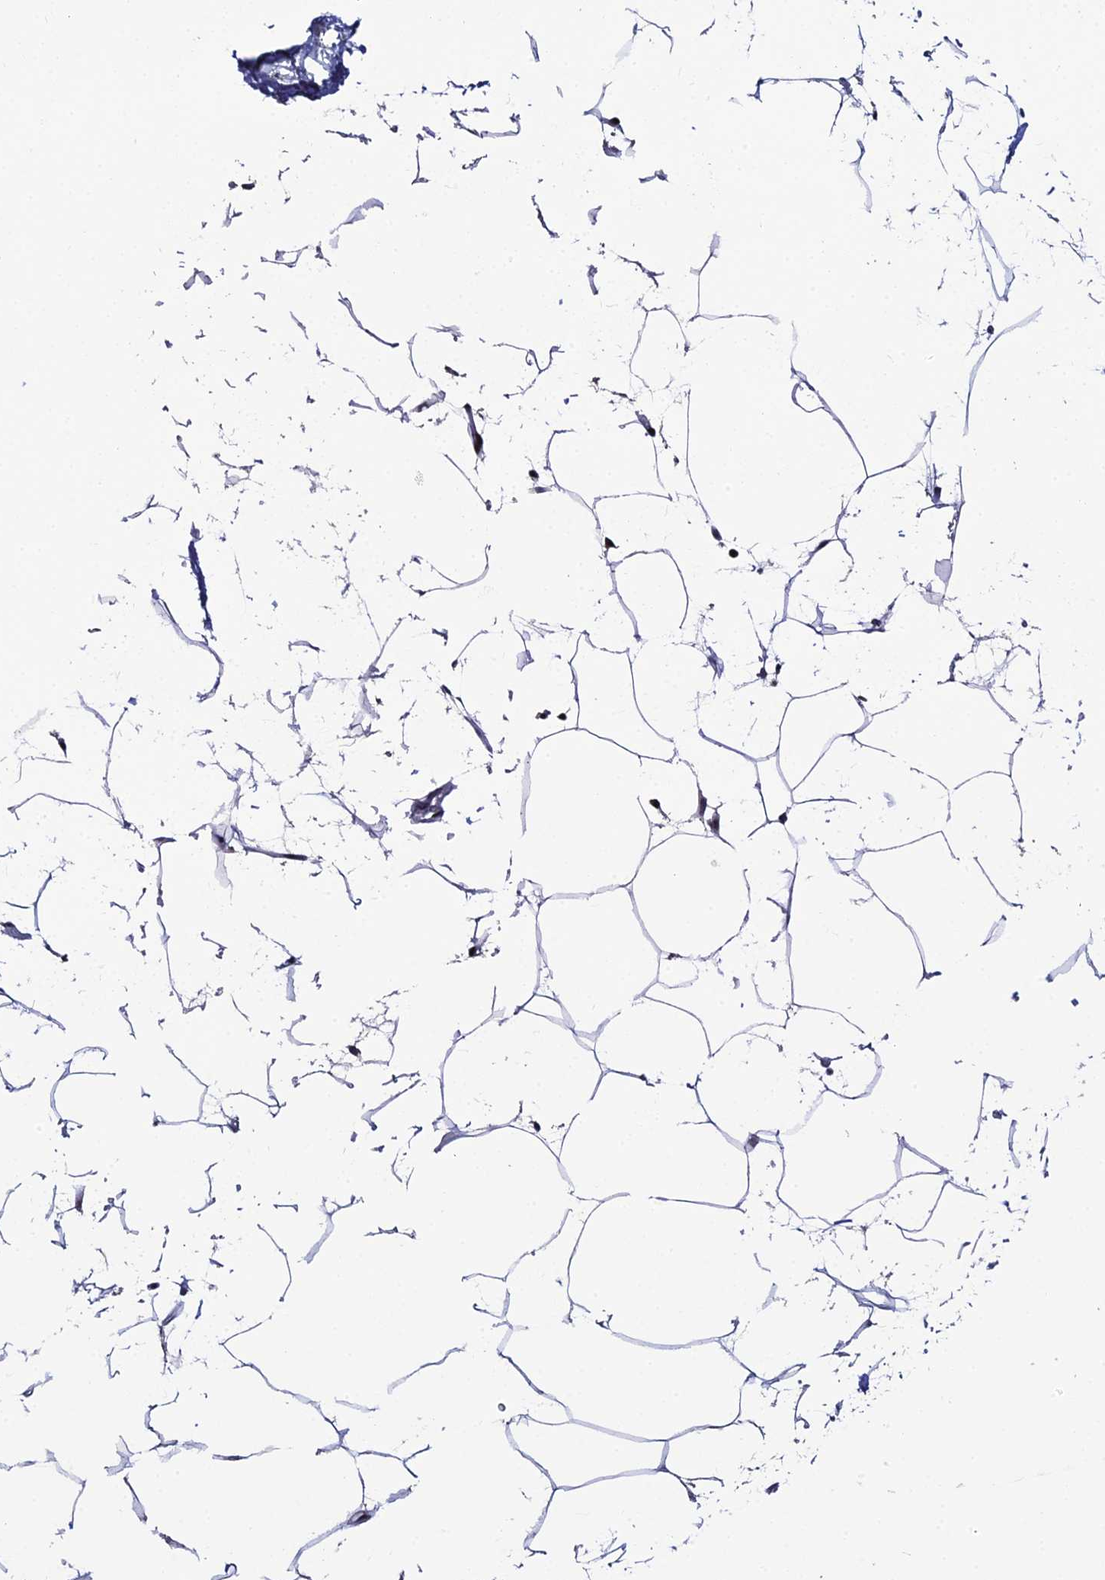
{"staining": {"intensity": "negative", "quantity": "none", "location": "none"}, "tissue": "adipose tissue", "cell_type": "Adipocytes", "image_type": "normal", "snomed": [{"axis": "morphology", "description": "Normal tissue, NOS"}, {"axis": "topography", "description": "Adipose tissue"}], "caption": "Immunohistochemical staining of benign human adipose tissue reveals no significant expression in adipocytes. (DAB IHC, high magnification).", "gene": "MYNN", "patient": {"sex": "female", "age": 37}}